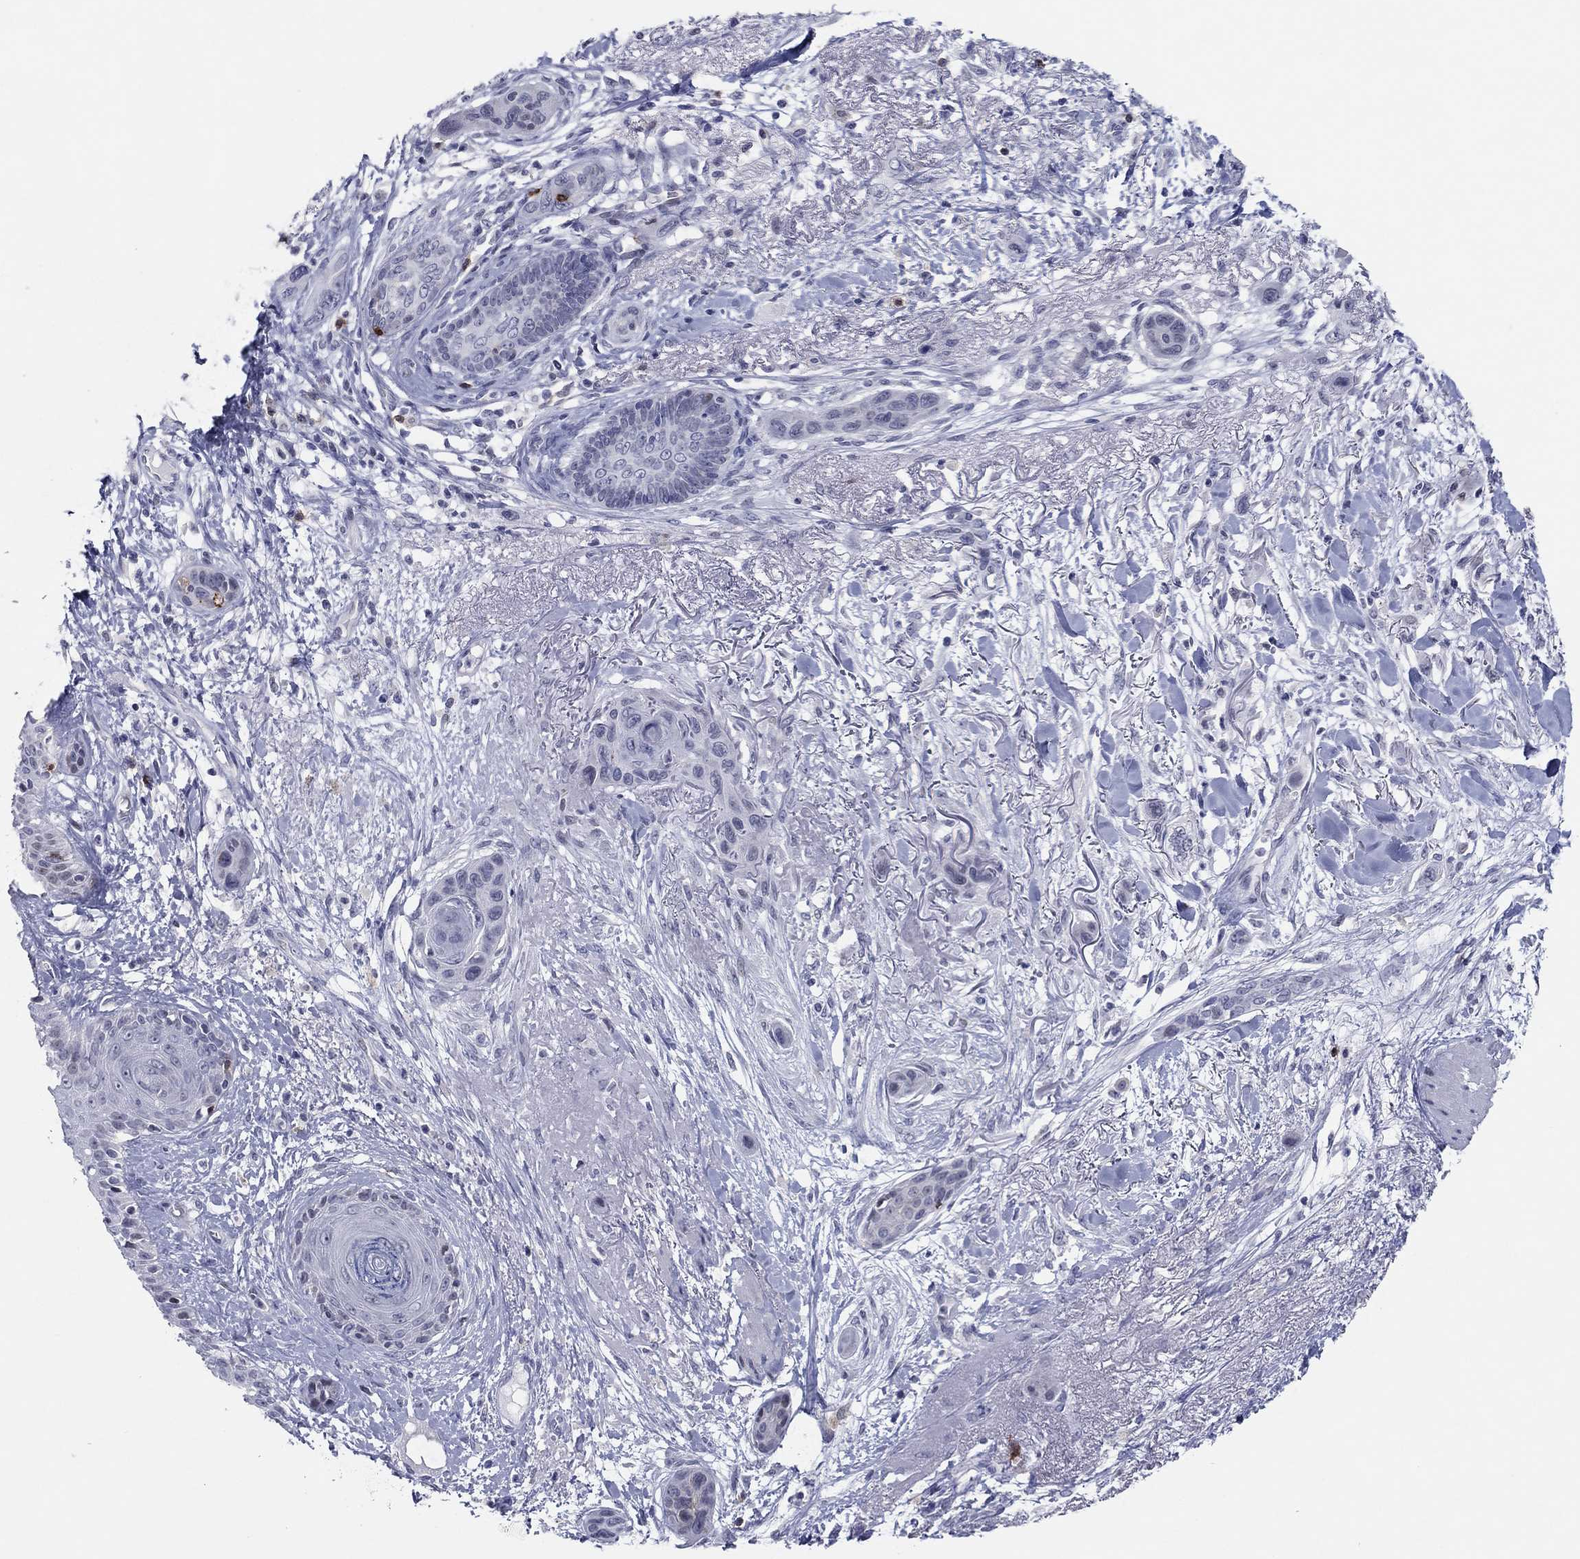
{"staining": {"intensity": "negative", "quantity": "none", "location": "none"}, "tissue": "skin cancer", "cell_type": "Tumor cells", "image_type": "cancer", "snomed": [{"axis": "morphology", "description": "Squamous cell carcinoma, NOS"}, {"axis": "topography", "description": "Skin"}], "caption": "An immunohistochemistry (IHC) histopathology image of skin cancer is shown. There is no staining in tumor cells of skin cancer.", "gene": "ITGAE", "patient": {"sex": "male", "age": 79}}